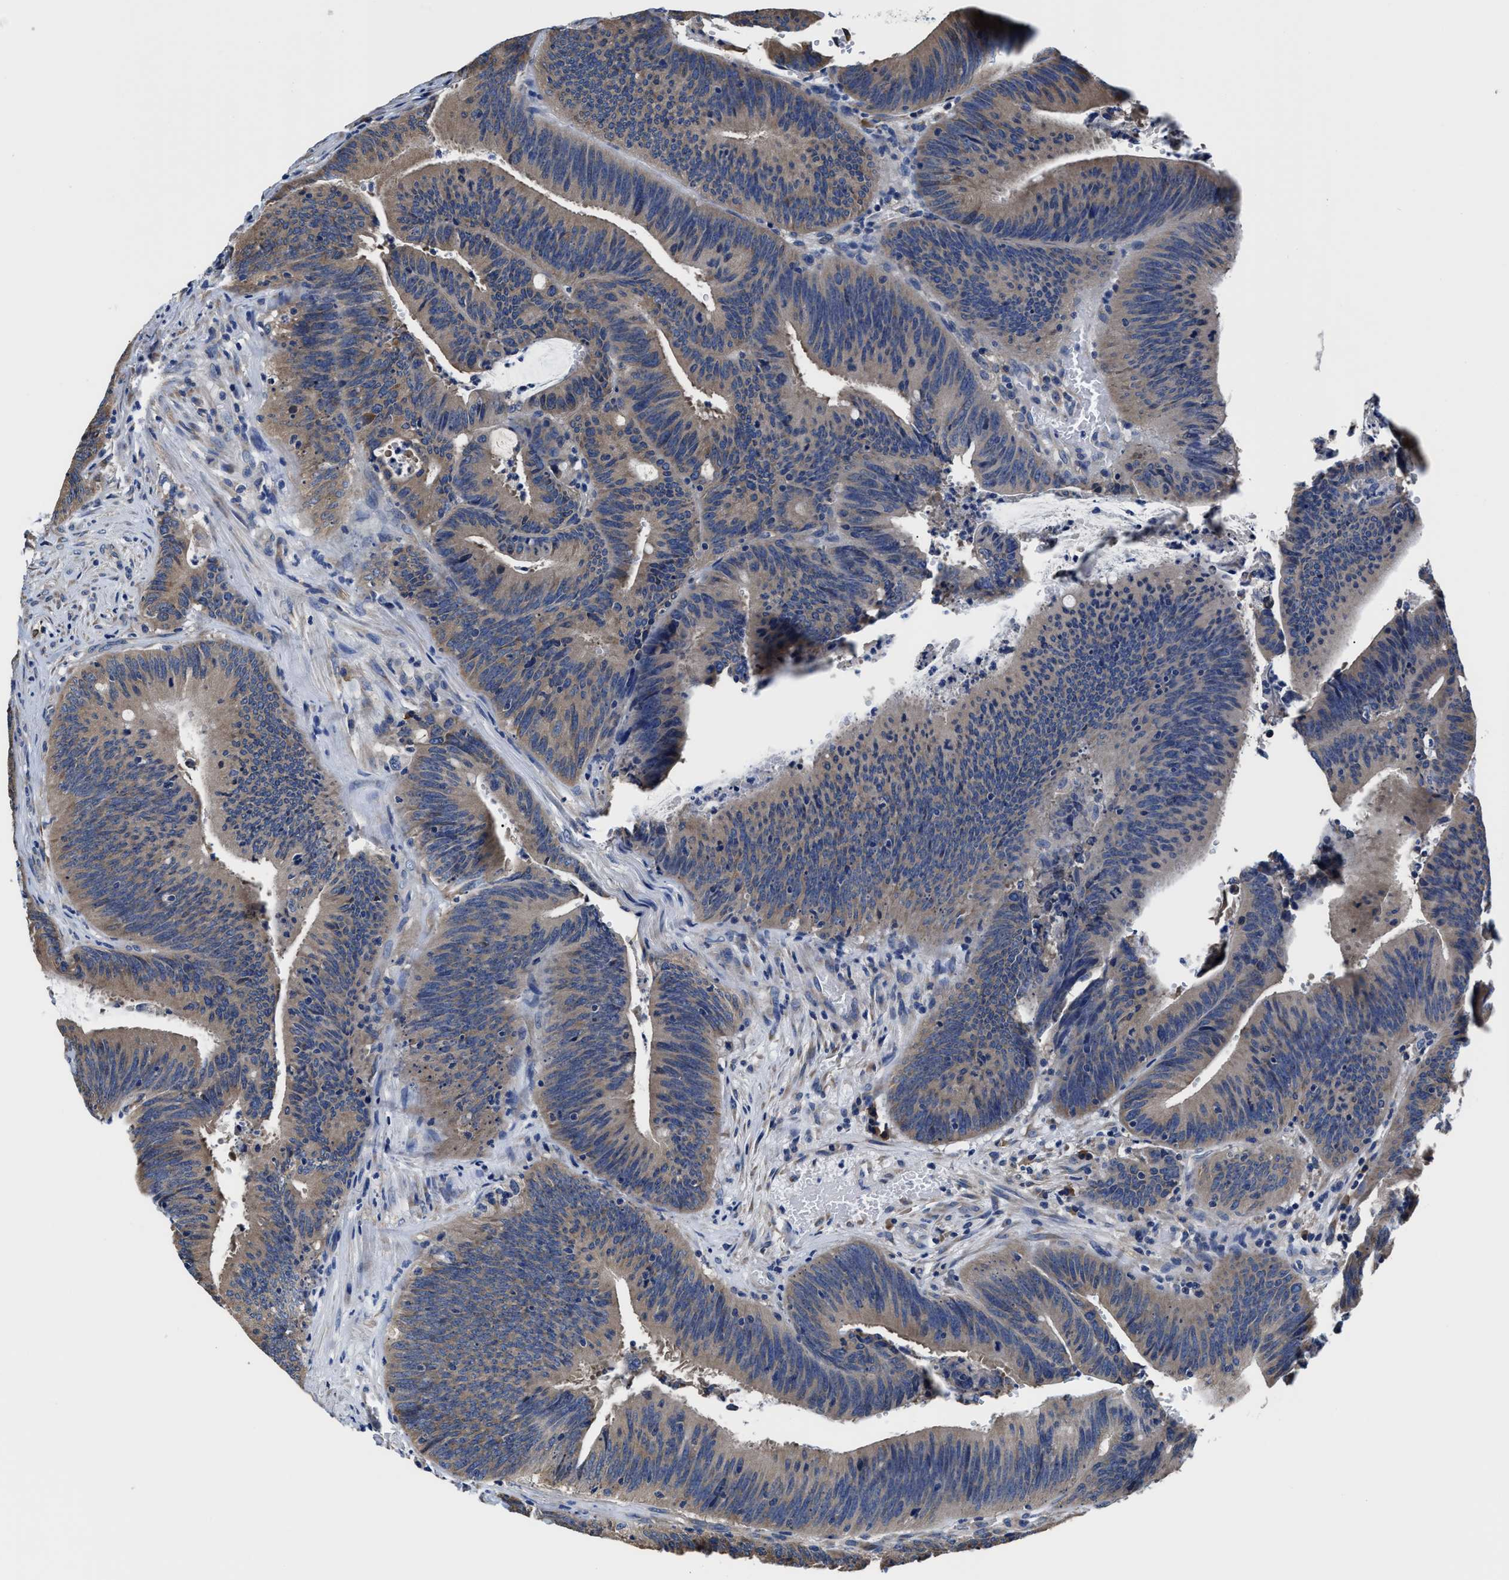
{"staining": {"intensity": "weak", "quantity": ">75%", "location": "cytoplasmic/membranous"}, "tissue": "colorectal cancer", "cell_type": "Tumor cells", "image_type": "cancer", "snomed": [{"axis": "morphology", "description": "Normal tissue, NOS"}, {"axis": "morphology", "description": "Adenocarcinoma, NOS"}, {"axis": "topography", "description": "Rectum"}], "caption": "Protein expression analysis of human colorectal adenocarcinoma reveals weak cytoplasmic/membranous expression in approximately >75% of tumor cells.", "gene": "SRPK2", "patient": {"sex": "female", "age": 66}}